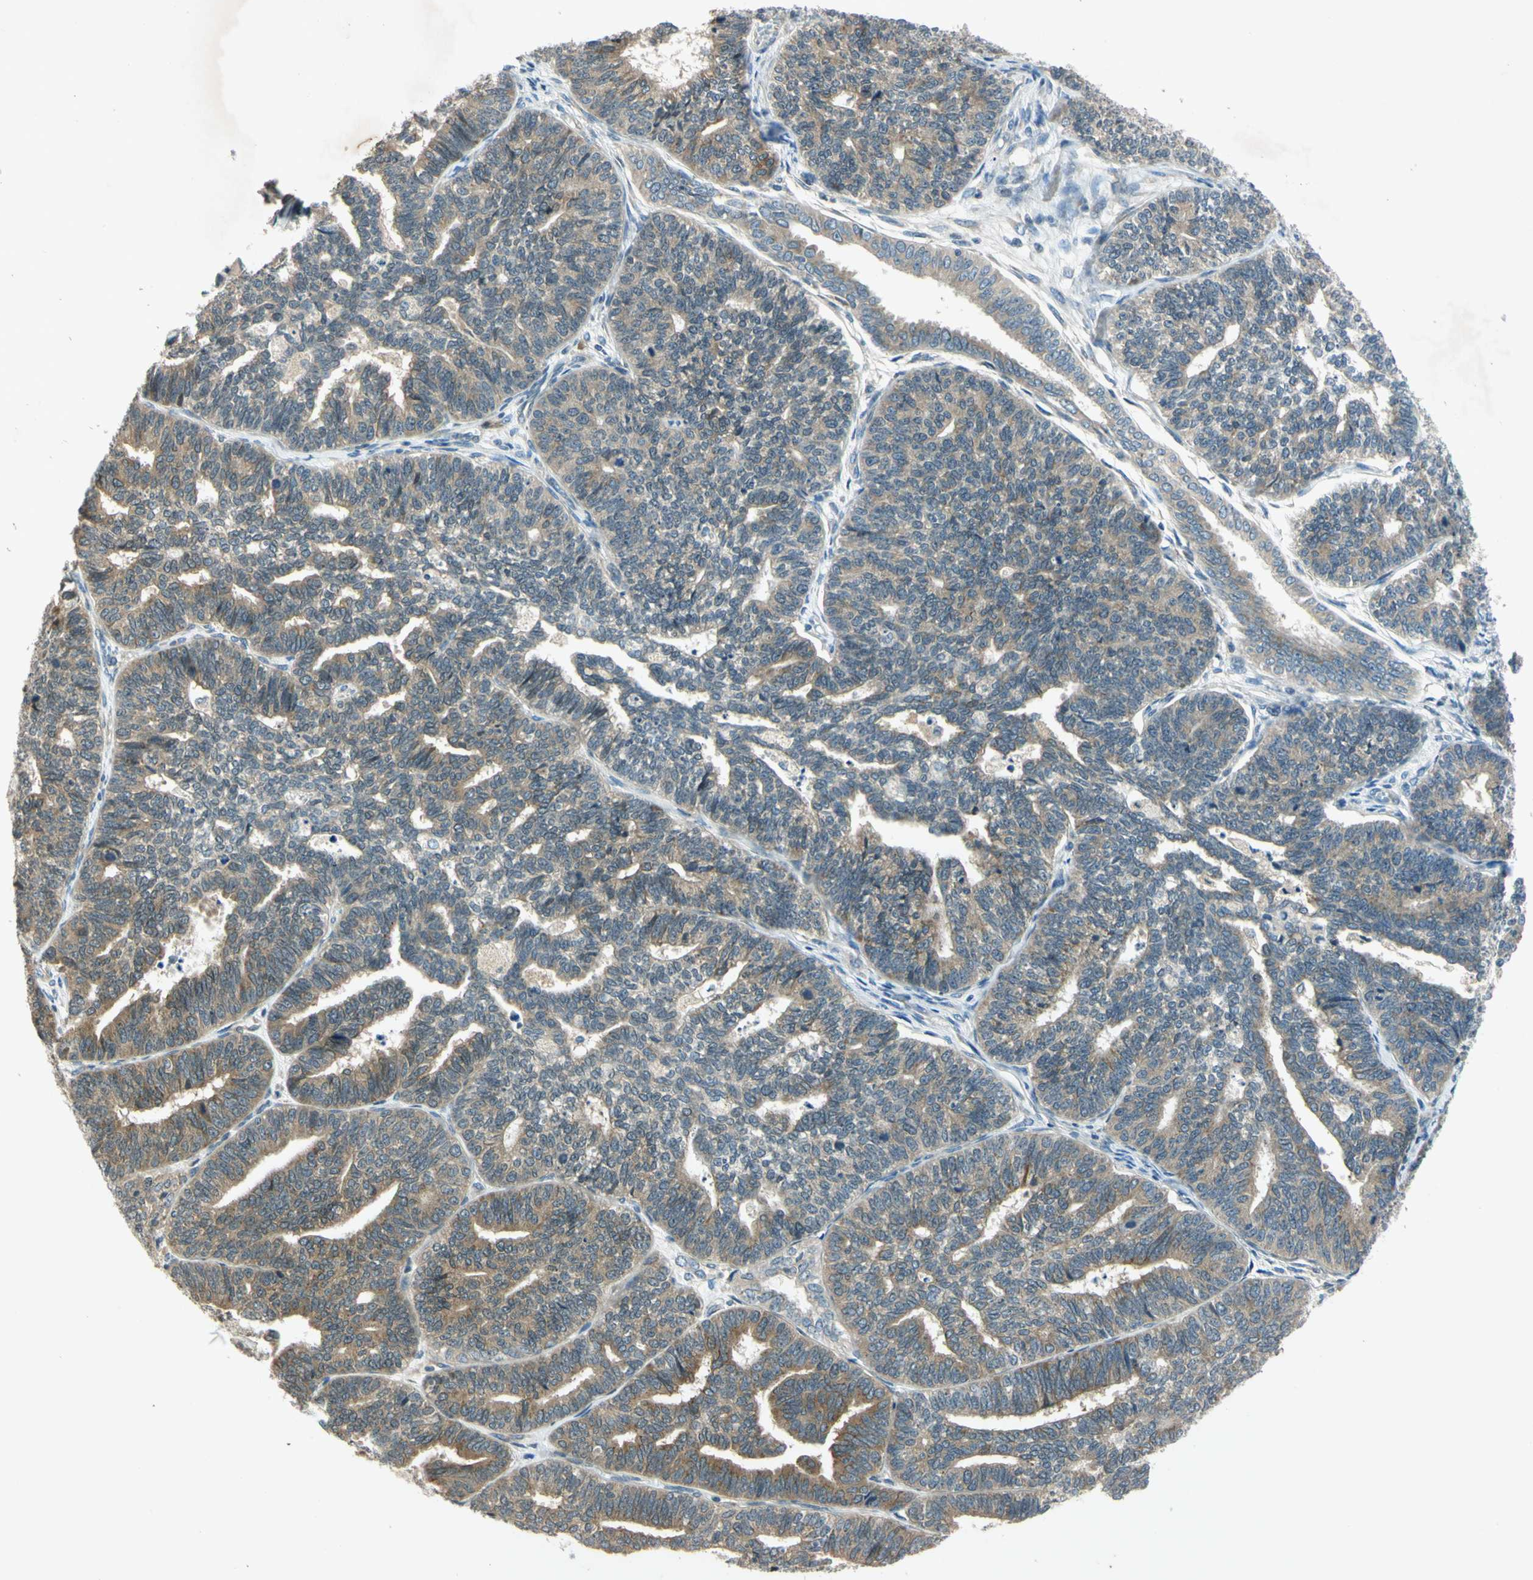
{"staining": {"intensity": "moderate", "quantity": "25%-75%", "location": "cytoplasmic/membranous"}, "tissue": "endometrial cancer", "cell_type": "Tumor cells", "image_type": "cancer", "snomed": [{"axis": "morphology", "description": "Adenocarcinoma, NOS"}, {"axis": "topography", "description": "Endometrium"}], "caption": "A medium amount of moderate cytoplasmic/membranous expression is appreciated in approximately 25%-75% of tumor cells in adenocarcinoma (endometrial) tissue. (DAB (3,3'-diaminobenzidine) IHC with brightfield microscopy, high magnification).", "gene": "RPS6KB2", "patient": {"sex": "female", "age": 70}}